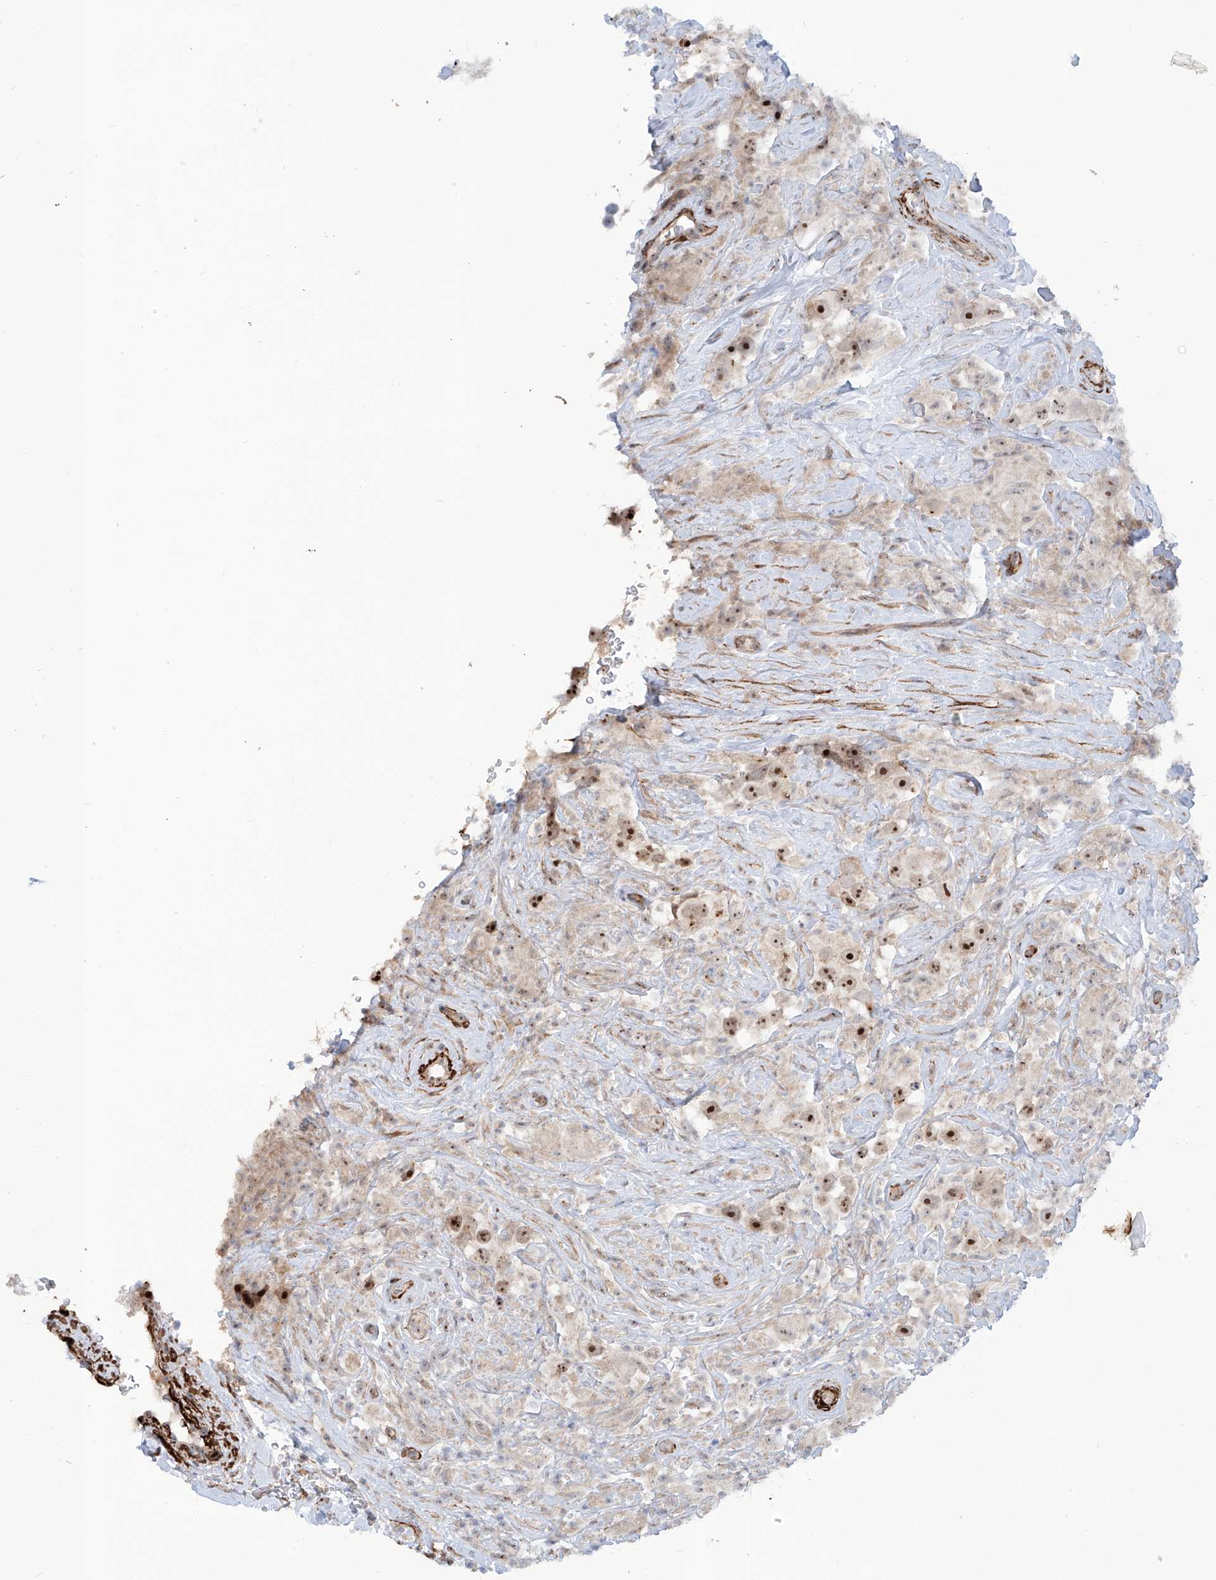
{"staining": {"intensity": "strong", "quantity": ">75%", "location": "nuclear"}, "tissue": "testis cancer", "cell_type": "Tumor cells", "image_type": "cancer", "snomed": [{"axis": "morphology", "description": "Seminoma, NOS"}, {"axis": "topography", "description": "Testis"}], "caption": "There is high levels of strong nuclear staining in tumor cells of testis seminoma, as demonstrated by immunohistochemical staining (brown color).", "gene": "ZNF490", "patient": {"sex": "male", "age": 49}}